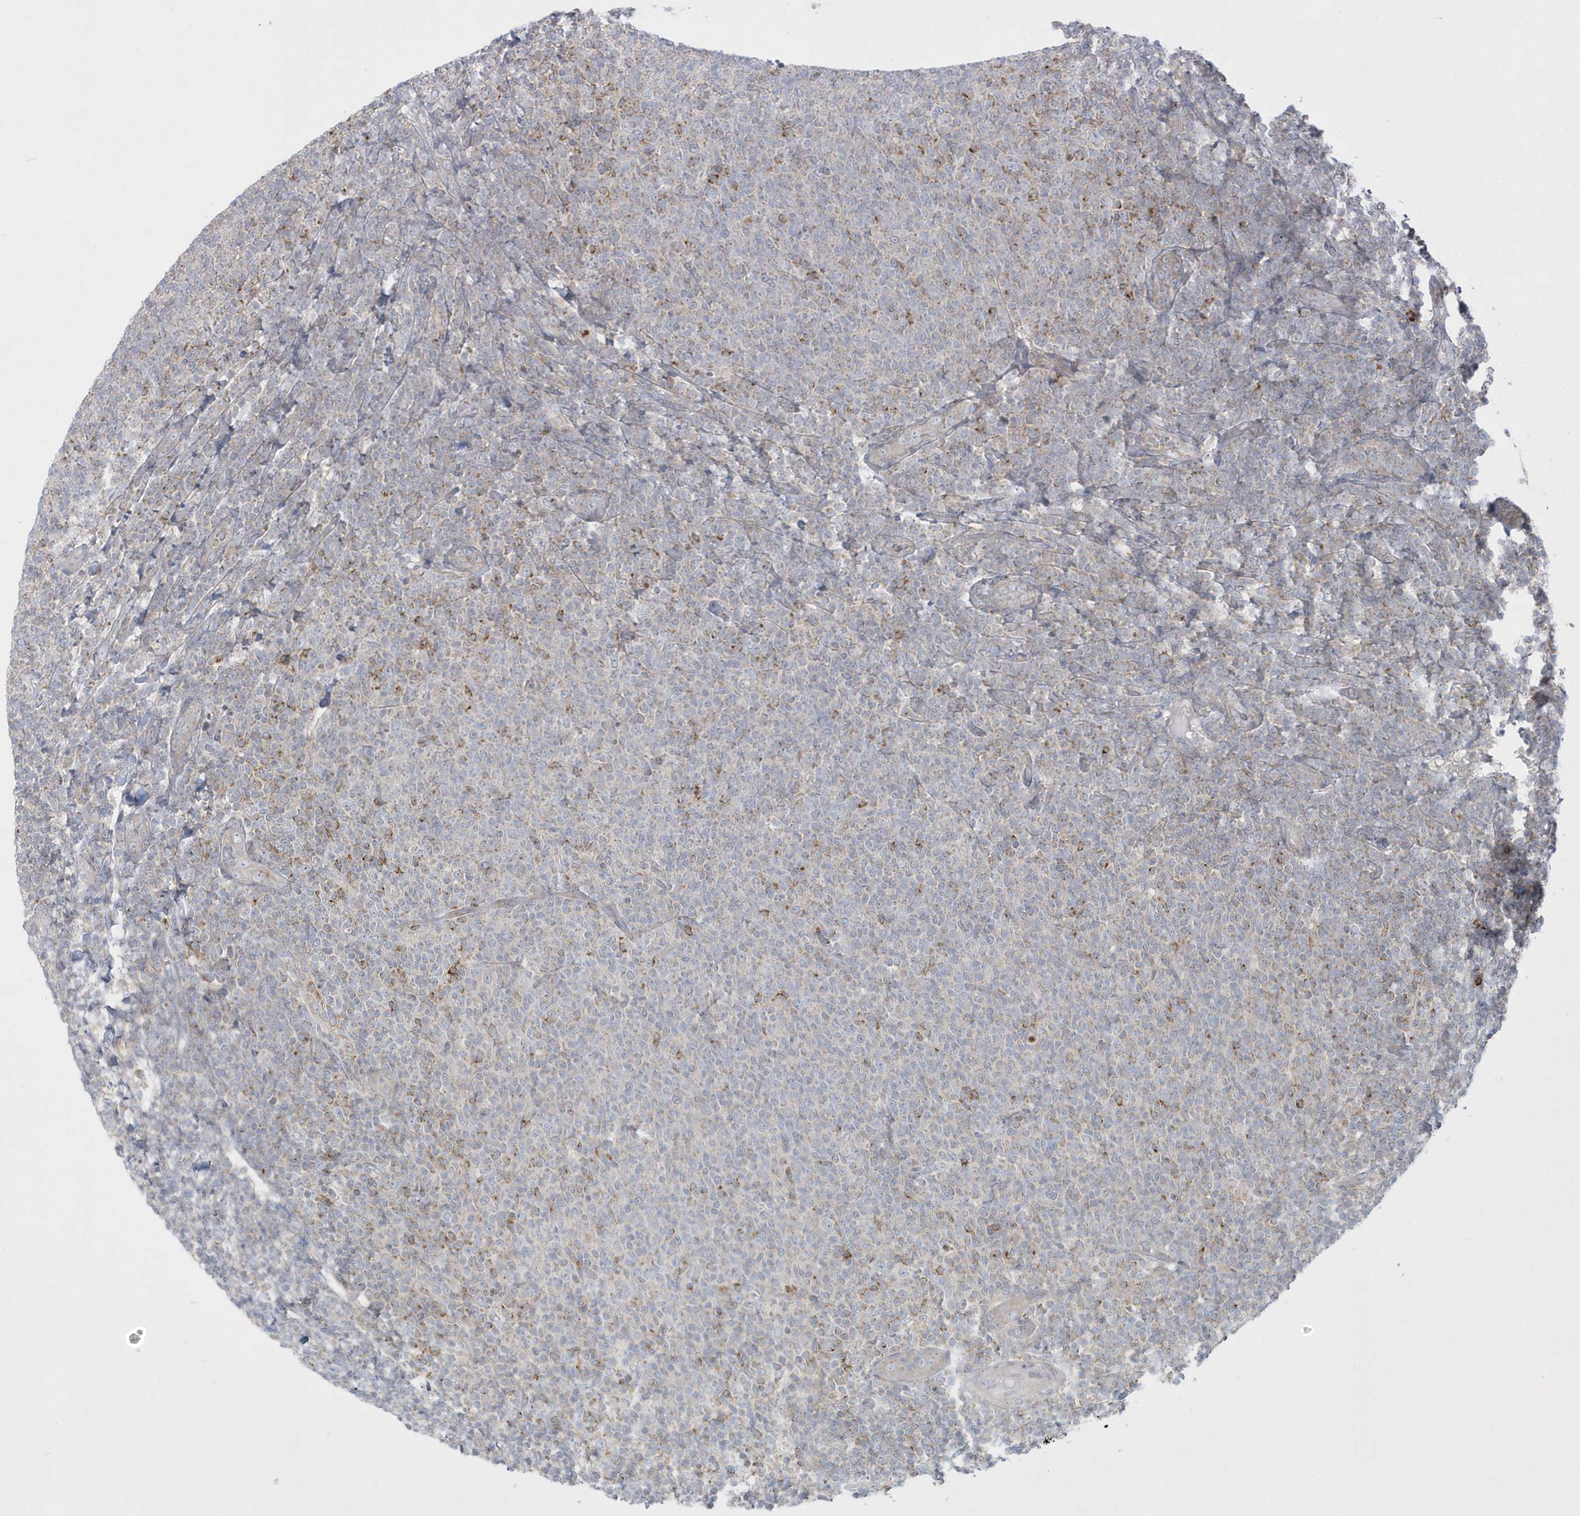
{"staining": {"intensity": "moderate", "quantity": "<25%", "location": "cytoplasmic/membranous"}, "tissue": "lymphoma", "cell_type": "Tumor cells", "image_type": "cancer", "snomed": [{"axis": "morphology", "description": "Malignant lymphoma, non-Hodgkin's type, Low grade"}, {"axis": "topography", "description": "Lymph node"}], "caption": "This photomicrograph reveals low-grade malignant lymphoma, non-Hodgkin's type stained with IHC to label a protein in brown. The cytoplasmic/membranous of tumor cells show moderate positivity for the protein. Nuclei are counter-stained blue.", "gene": "DNAJC18", "patient": {"sex": "male", "age": 66}}